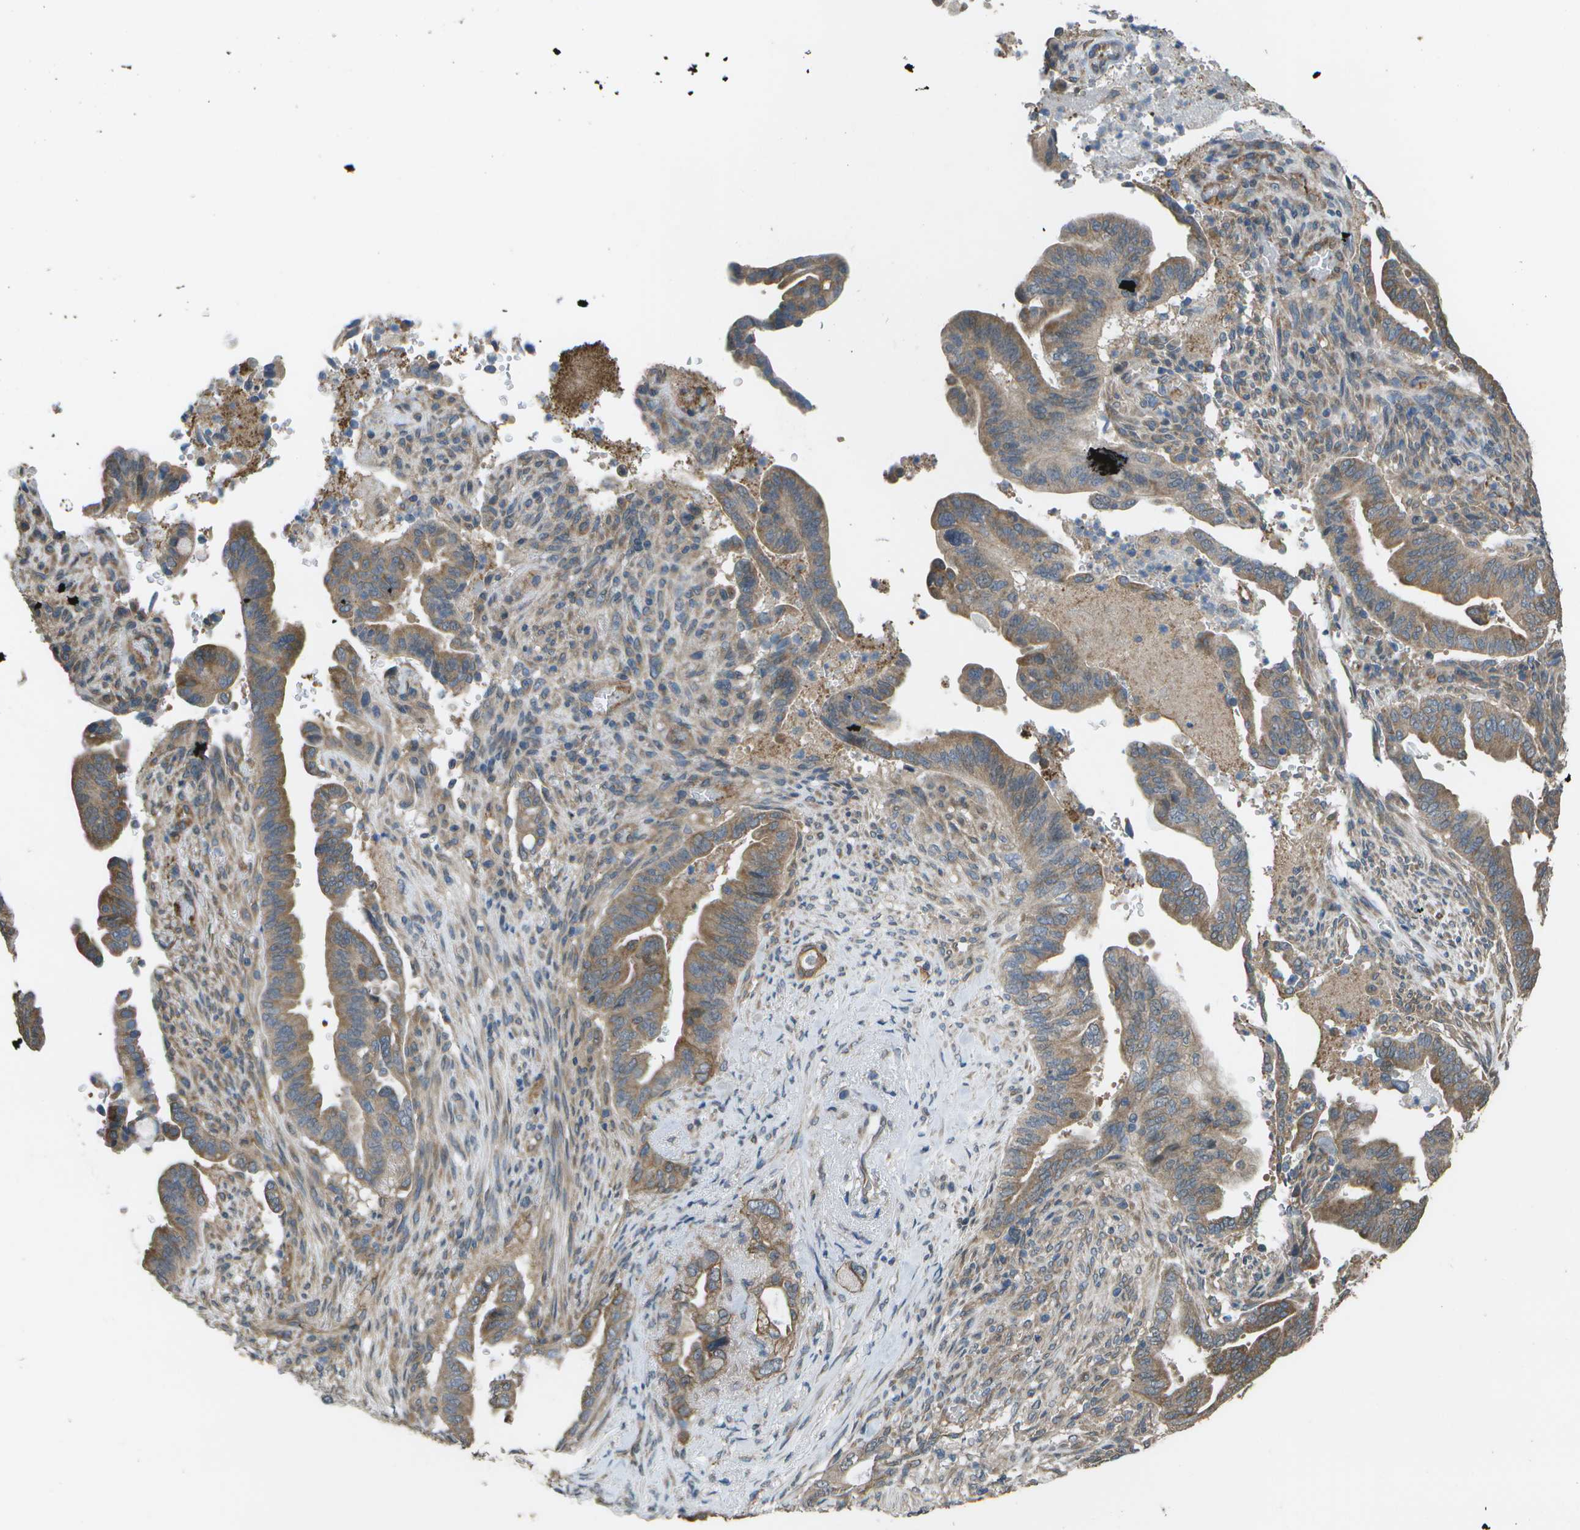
{"staining": {"intensity": "moderate", "quantity": ">75%", "location": "cytoplasmic/membranous"}, "tissue": "pancreatic cancer", "cell_type": "Tumor cells", "image_type": "cancer", "snomed": [{"axis": "morphology", "description": "Adenocarcinoma, NOS"}, {"axis": "topography", "description": "Pancreas"}], "caption": "A brown stain shows moderate cytoplasmic/membranous positivity of a protein in human pancreatic cancer (adenocarcinoma) tumor cells.", "gene": "CLNS1A", "patient": {"sex": "male", "age": 70}}